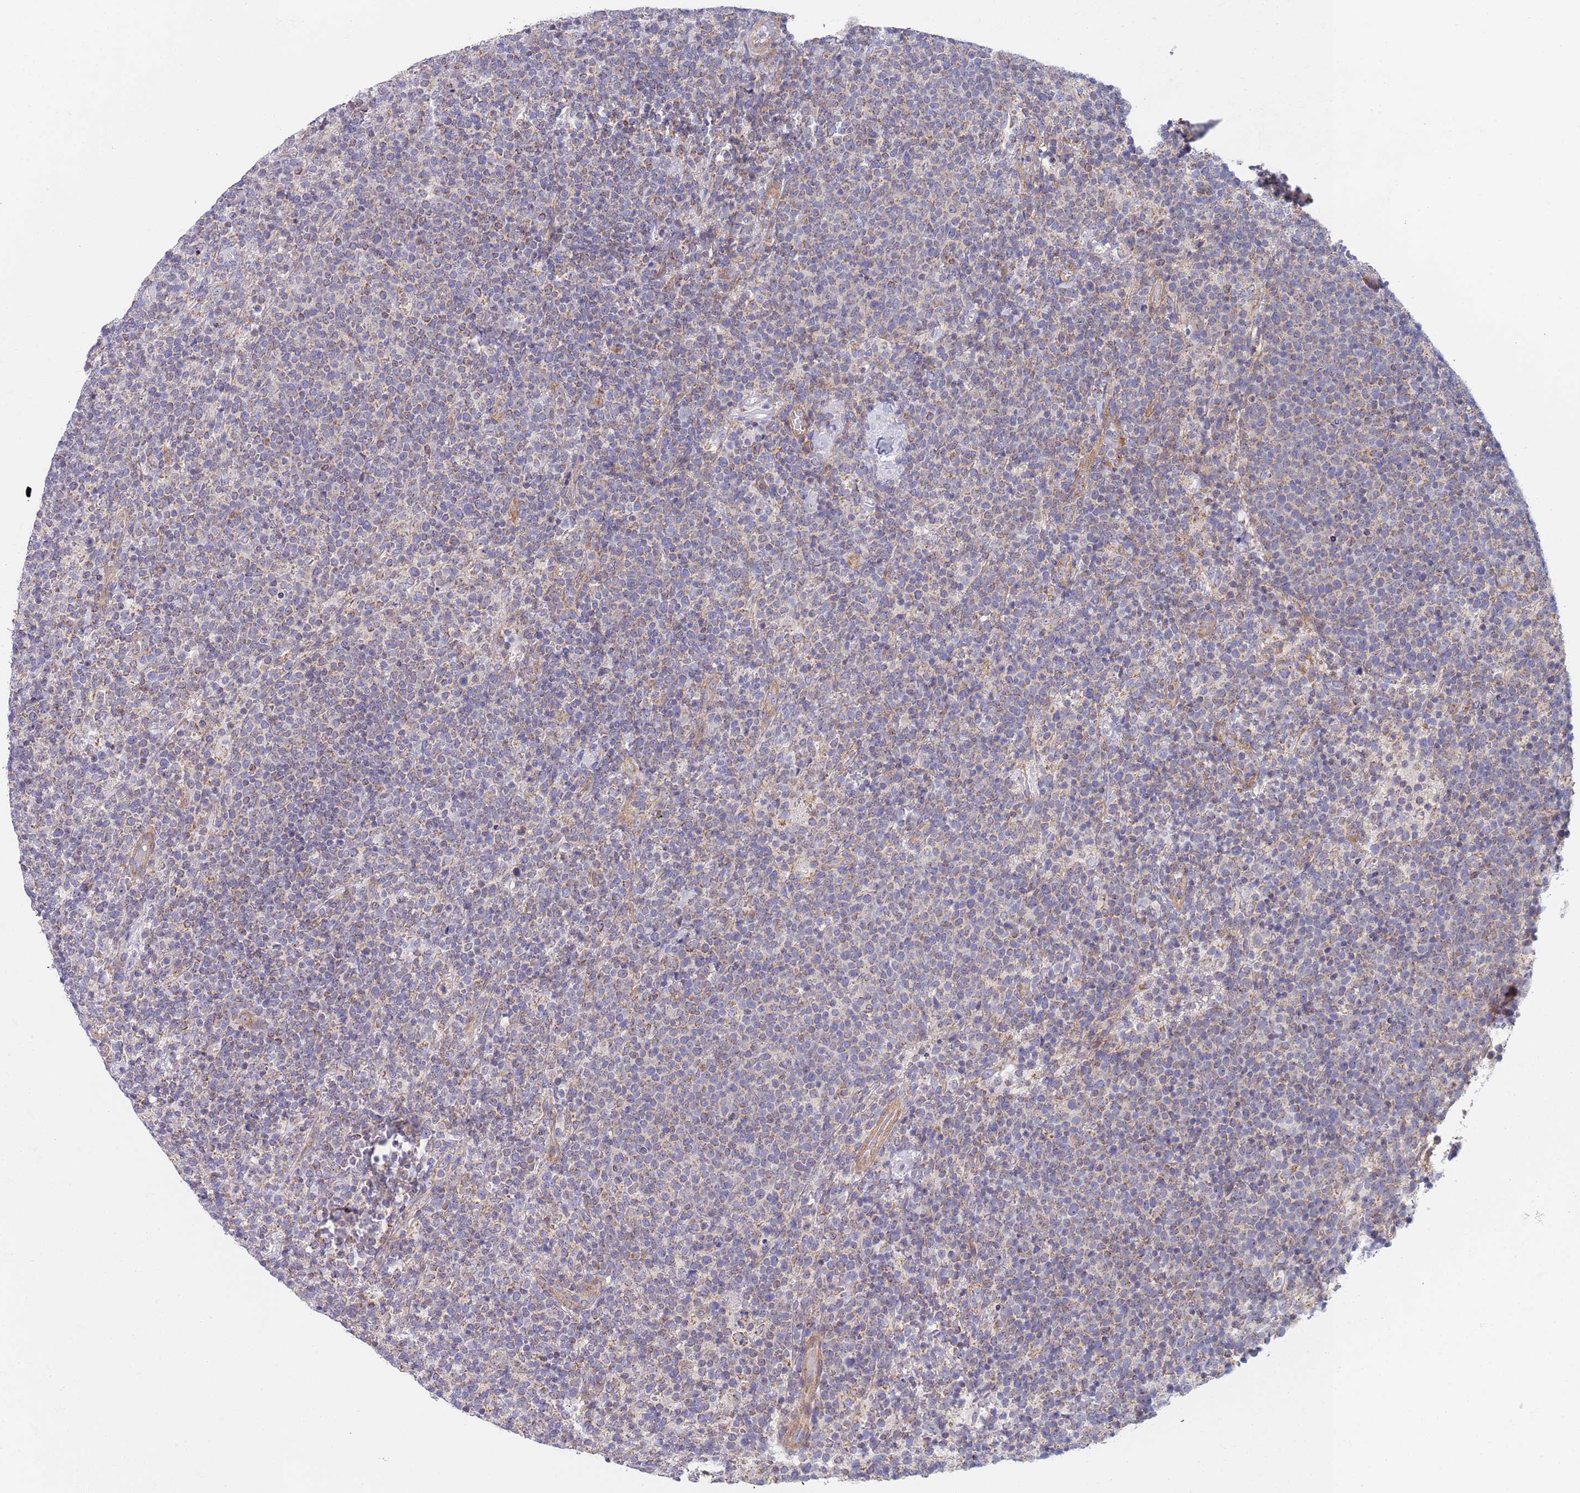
{"staining": {"intensity": "weak", "quantity": "<25%", "location": "cytoplasmic/membranous"}, "tissue": "lymphoma", "cell_type": "Tumor cells", "image_type": "cancer", "snomed": [{"axis": "morphology", "description": "Malignant lymphoma, non-Hodgkin's type, High grade"}, {"axis": "topography", "description": "Lymph node"}], "caption": "Immunohistochemistry photomicrograph of neoplastic tissue: malignant lymphoma, non-Hodgkin's type (high-grade) stained with DAB (3,3'-diaminobenzidine) exhibits no significant protein staining in tumor cells.", "gene": "PWWP3A", "patient": {"sex": "male", "age": 61}}